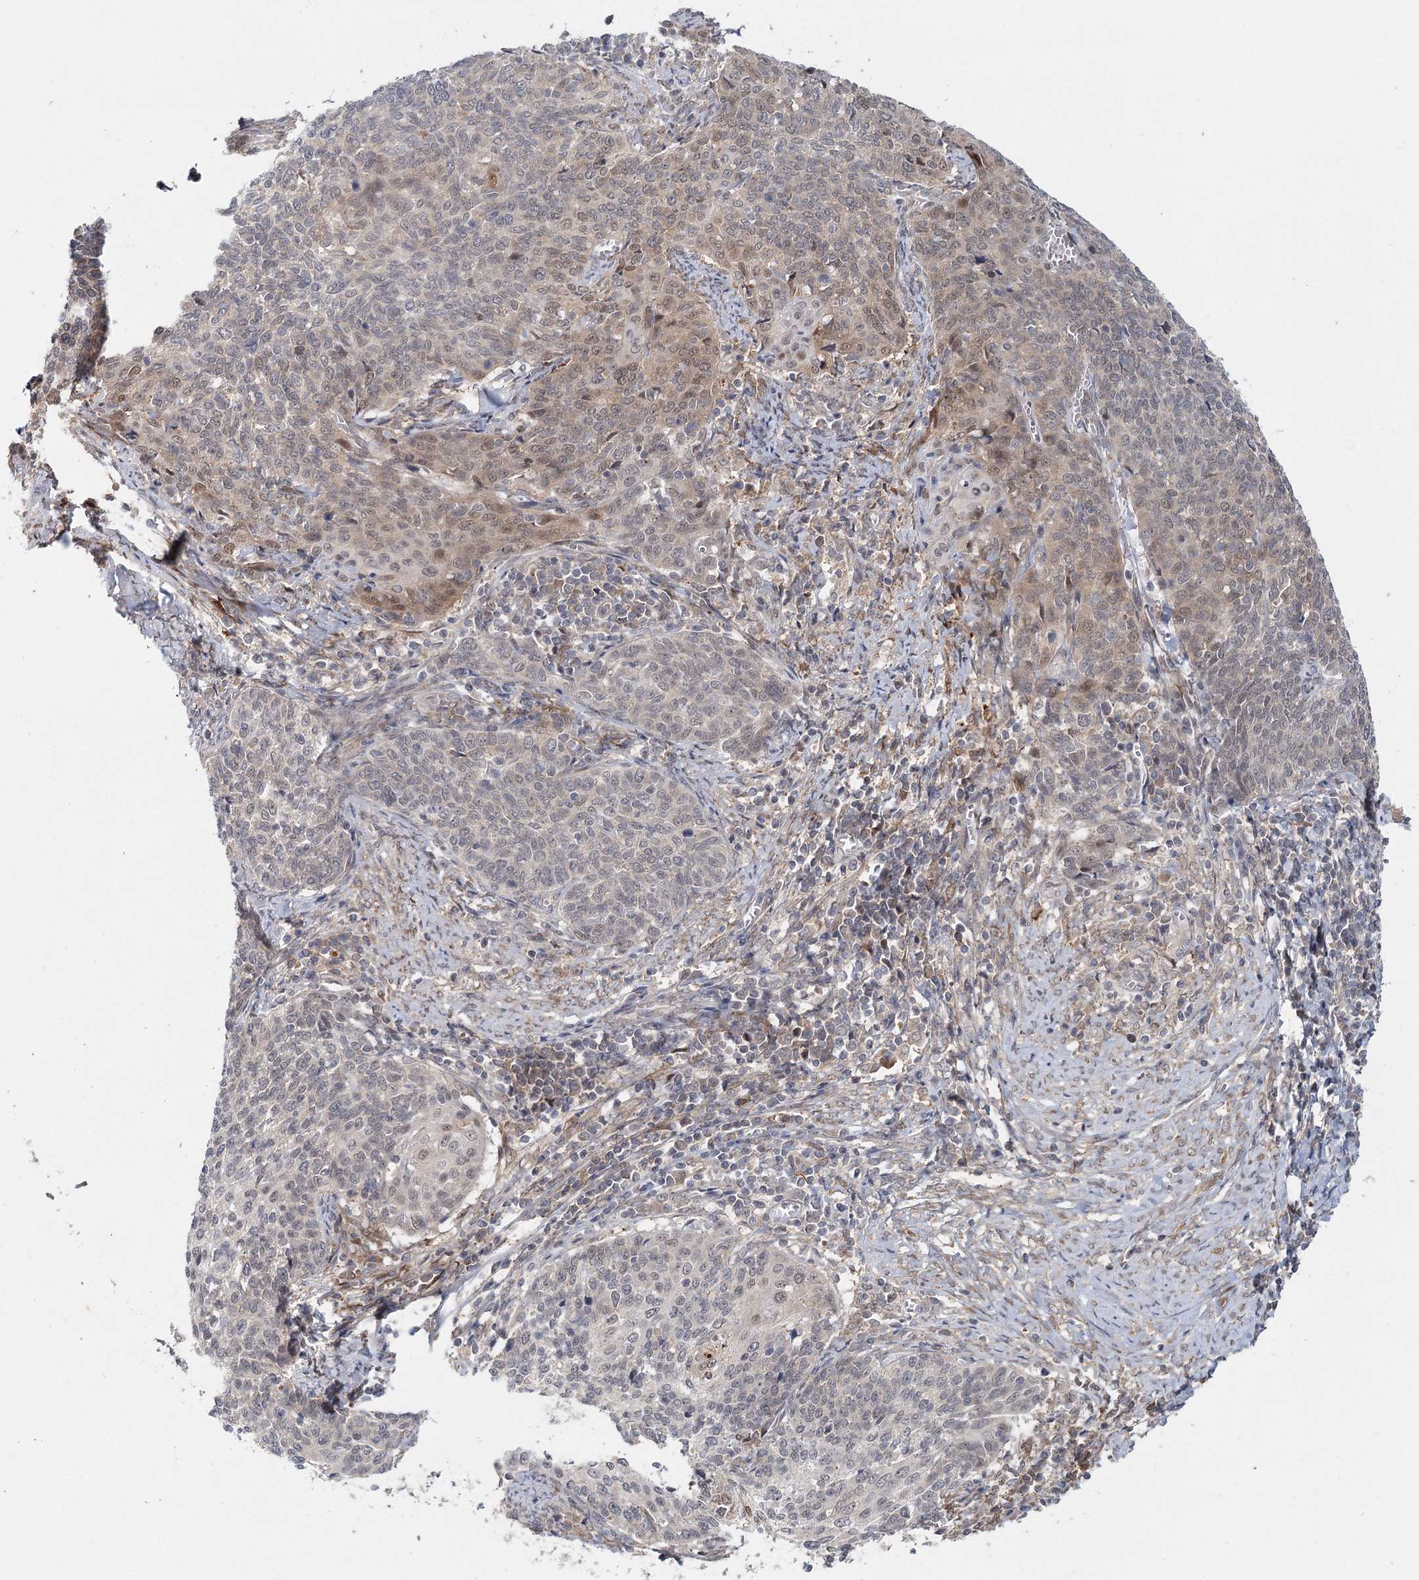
{"staining": {"intensity": "weak", "quantity": "25%-75%", "location": "cytoplasmic/membranous,nuclear"}, "tissue": "cervical cancer", "cell_type": "Tumor cells", "image_type": "cancer", "snomed": [{"axis": "morphology", "description": "Squamous cell carcinoma, NOS"}, {"axis": "topography", "description": "Cervix"}], "caption": "Immunohistochemistry (IHC) image of neoplastic tissue: human cervical squamous cell carcinoma stained using IHC exhibits low levels of weak protein expression localized specifically in the cytoplasmic/membranous and nuclear of tumor cells, appearing as a cytoplasmic/membranous and nuclear brown color.", "gene": "AP3B1", "patient": {"sex": "female", "age": 39}}